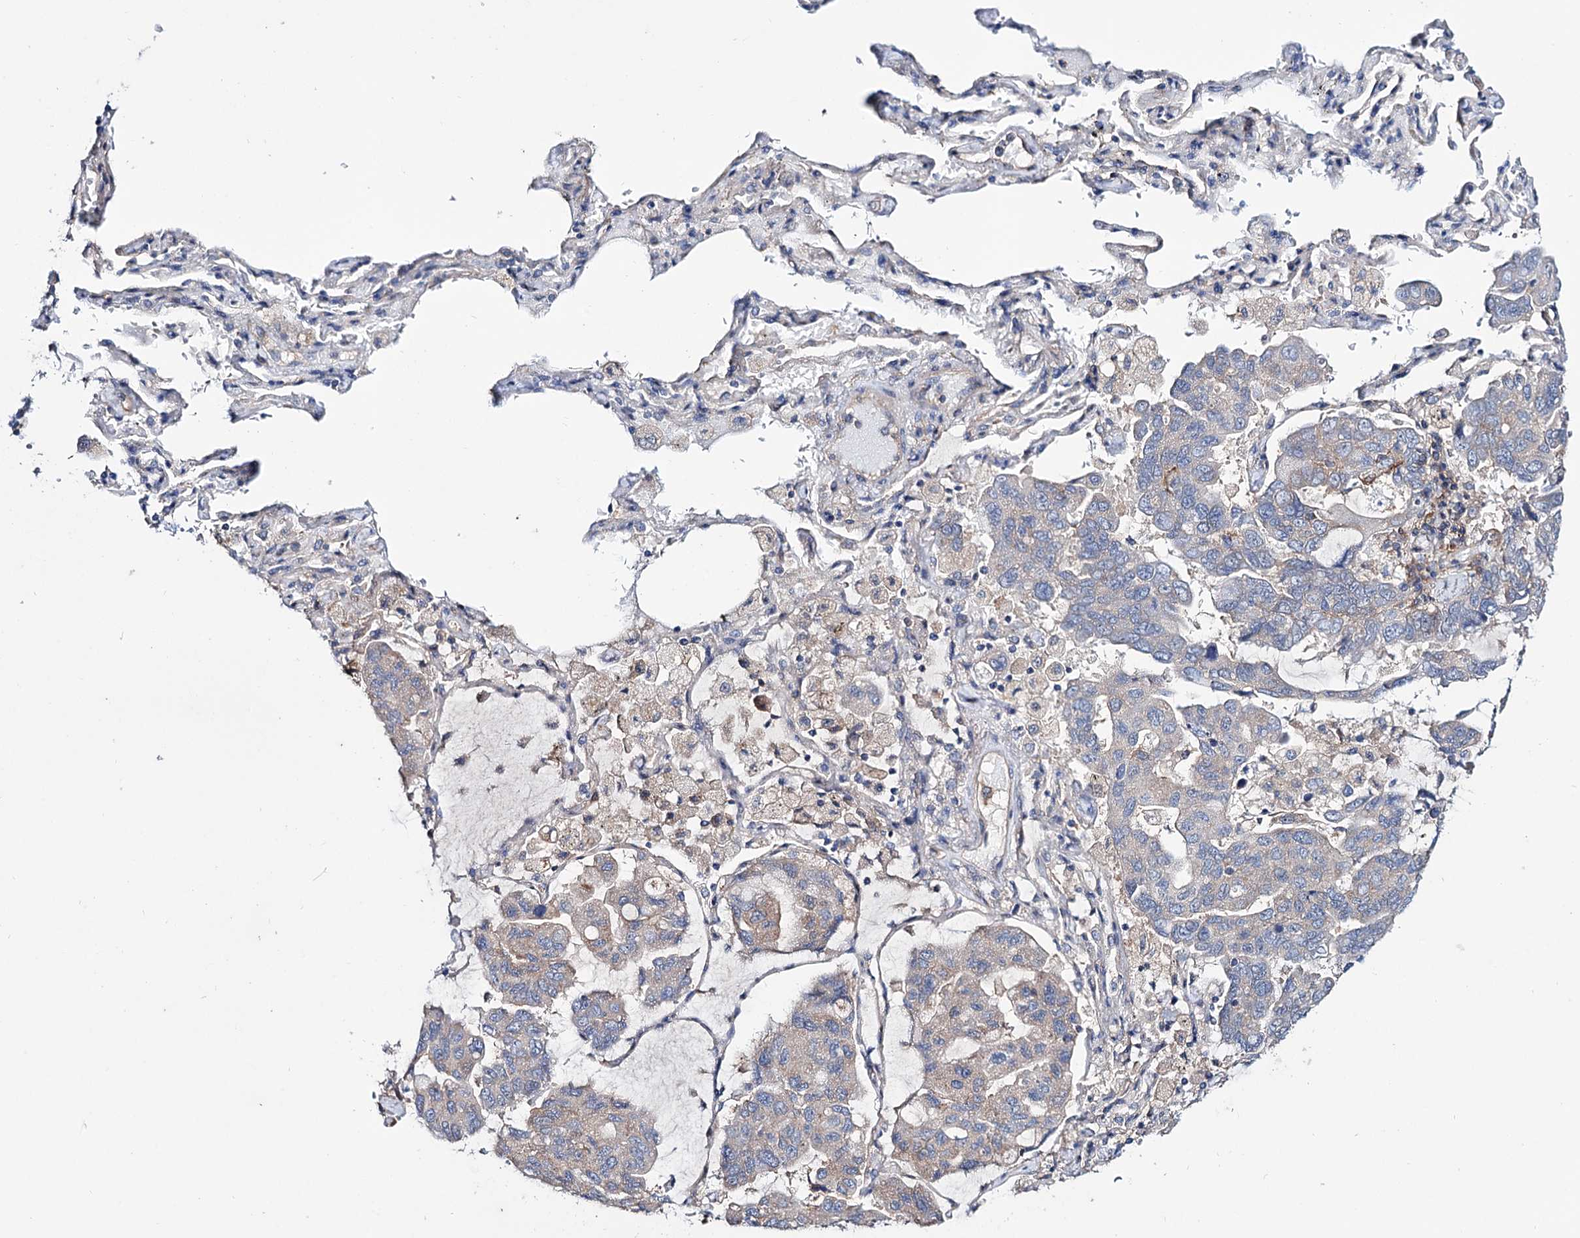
{"staining": {"intensity": "weak", "quantity": "<25%", "location": "cytoplasmic/membranous"}, "tissue": "lung cancer", "cell_type": "Tumor cells", "image_type": "cancer", "snomed": [{"axis": "morphology", "description": "Adenocarcinoma, NOS"}, {"axis": "topography", "description": "Lung"}], "caption": "Tumor cells show no significant protein staining in lung cancer (adenocarcinoma).", "gene": "SEC24A", "patient": {"sex": "male", "age": 64}}